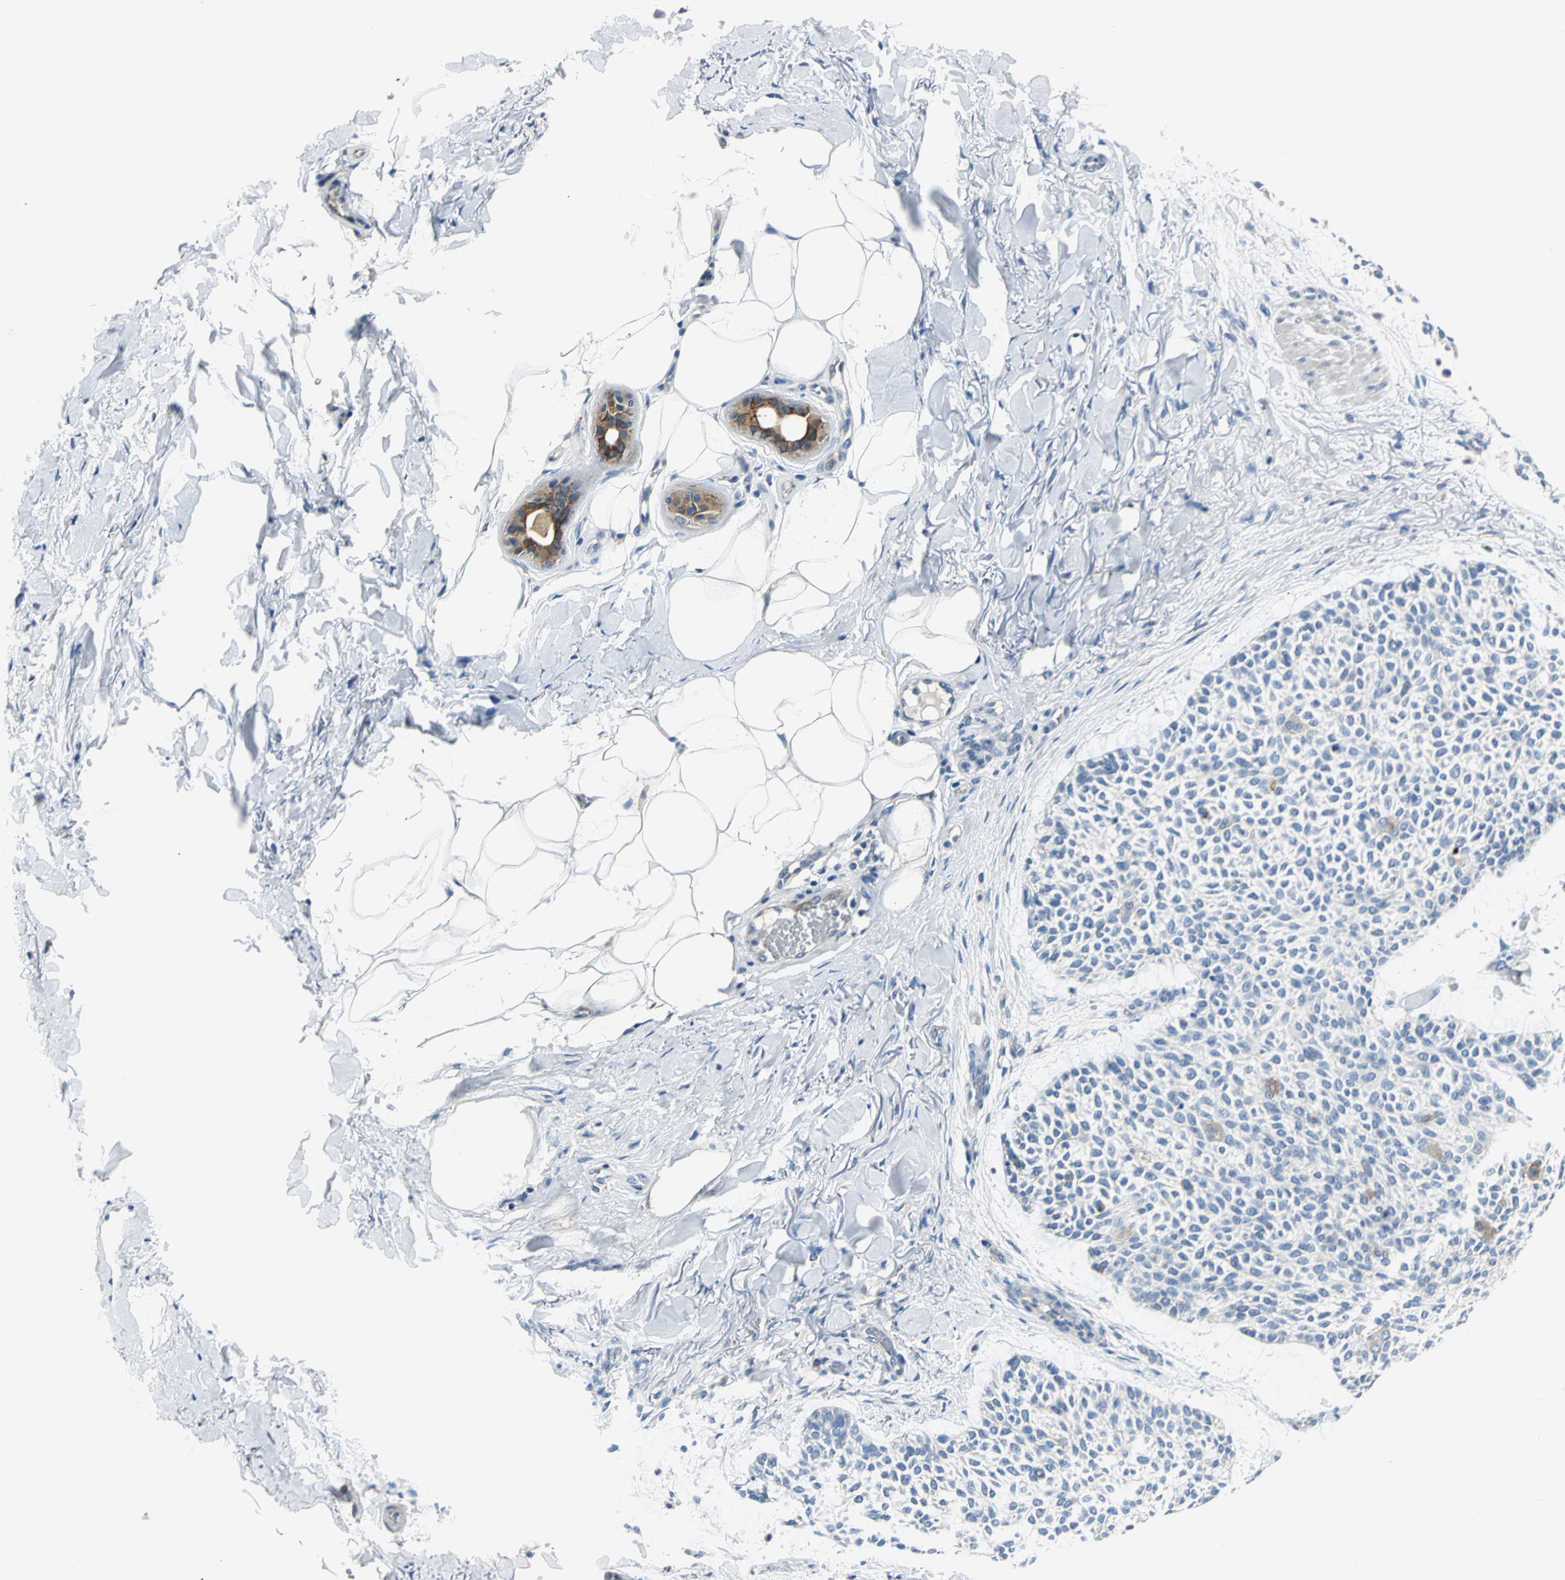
{"staining": {"intensity": "weak", "quantity": "<25%", "location": "cytoplasmic/membranous"}, "tissue": "skin cancer", "cell_type": "Tumor cells", "image_type": "cancer", "snomed": [{"axis": "morphology", "description": "Normal tissue, NOS"}, {"axis": "morphology", "description": "Basal cell carcinoma"}, {"axis": "topography", "description": "Skin"}], "caption": "Tumor cells show no significant positivity in skin cancer. The staining was performed using DAB to visualize the protein expression in brown, while the nuclei were stained in blue with hematoxylin (Magnification: 20x).", "gene": "B3GNT2", "patient": {"sex": "female", "age": 70}}